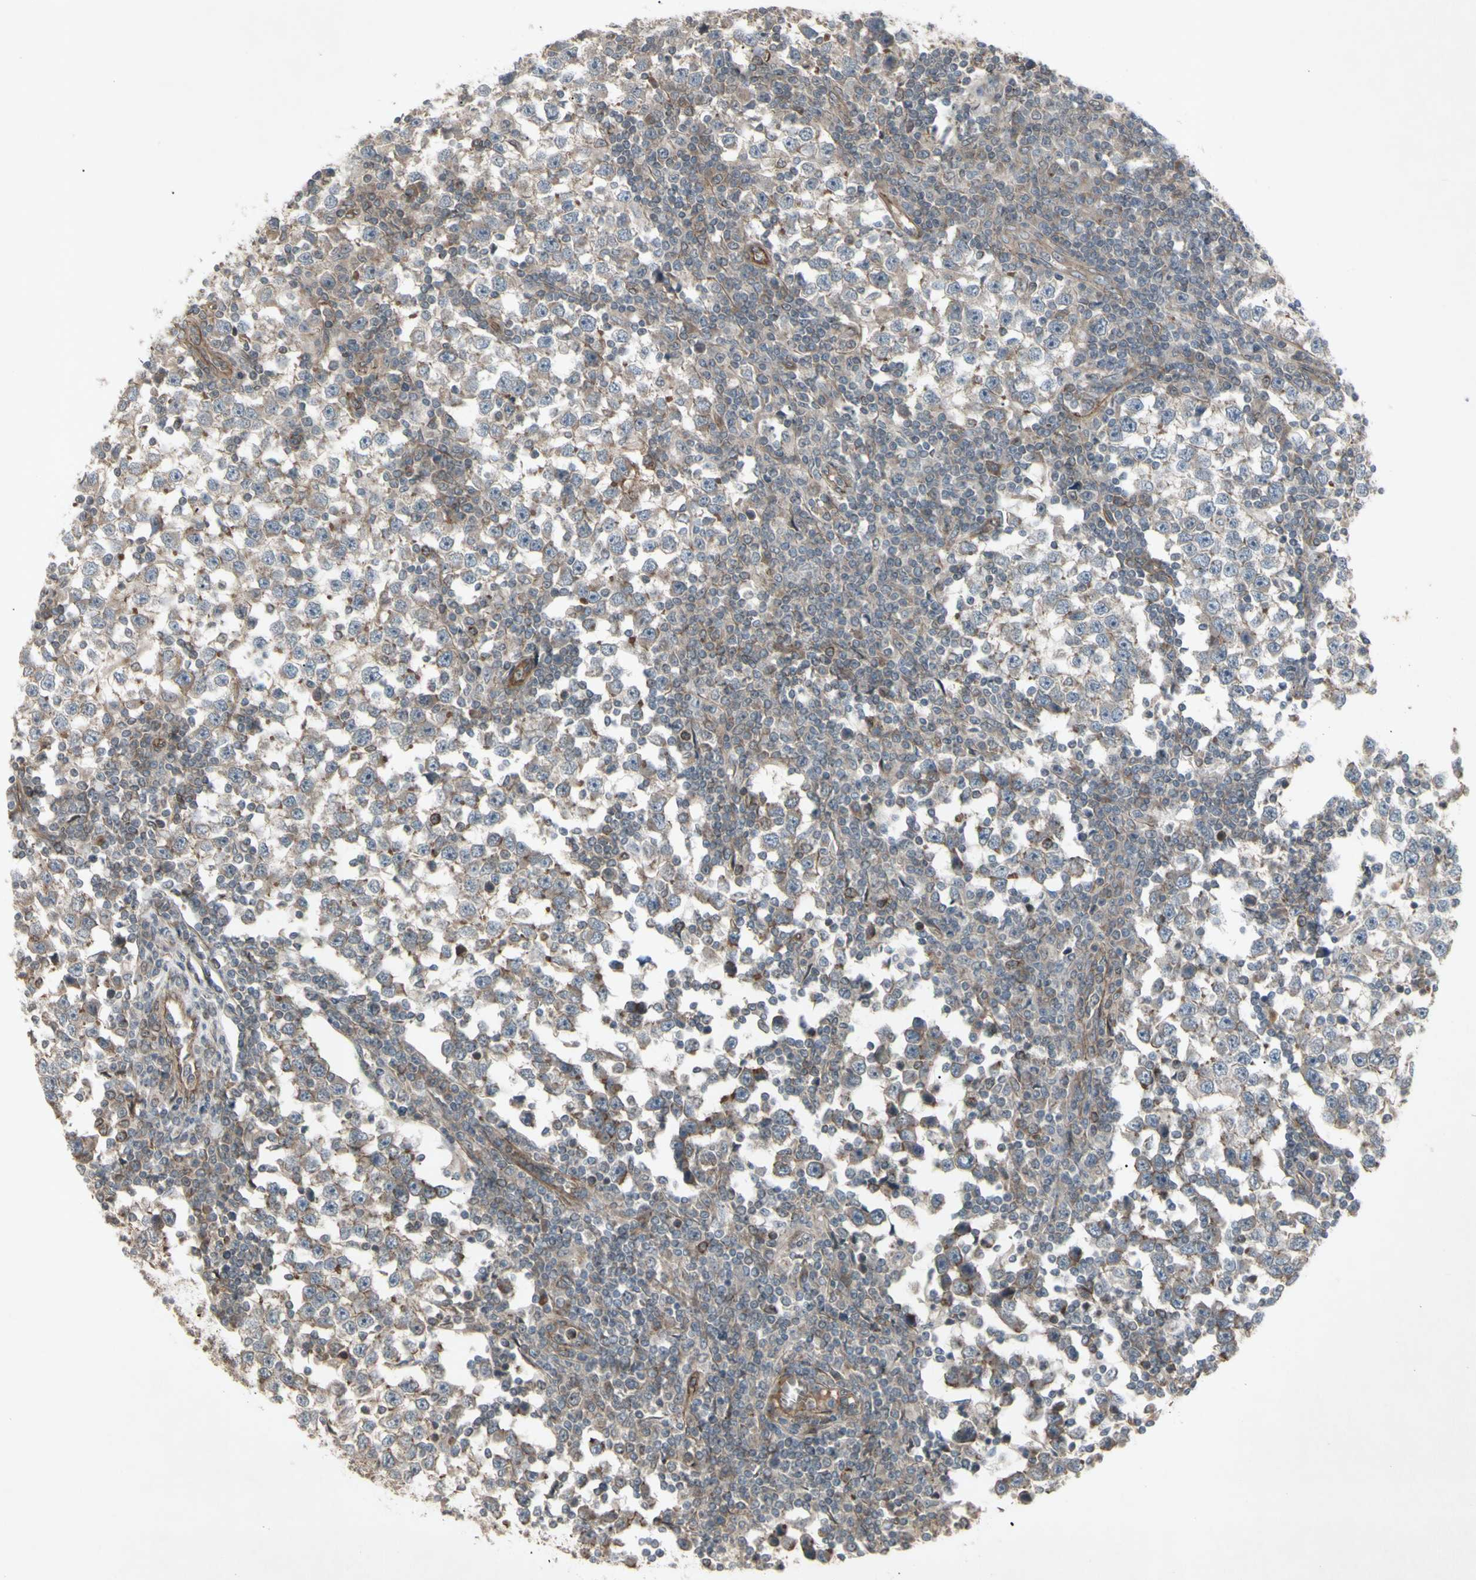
{"staining": {"intensity": "weak", "quantity": ">75%", "location": "cytoplasmic/membranous"}, "tissue": "testis cancer", "cell_type": "Tumor cells", "image_type": "cancer", "snomed": [{"axis": "morphology", "description": "Seminoma, NOS"}, {"axis": "topography", "description": "Testis"}], "caption": "Testis cancer was stained to show a protein in brown. There is low levels of weak cytoplasmic/membranous positivity in approximately >75% of tumor cells. The protein is stained brown, and the nuclei are stained in blue (DAB IHC with brightfield microscopy, high magnification).", "gene": "JAG1", "patient": {"sex": "male", "age": 65}}